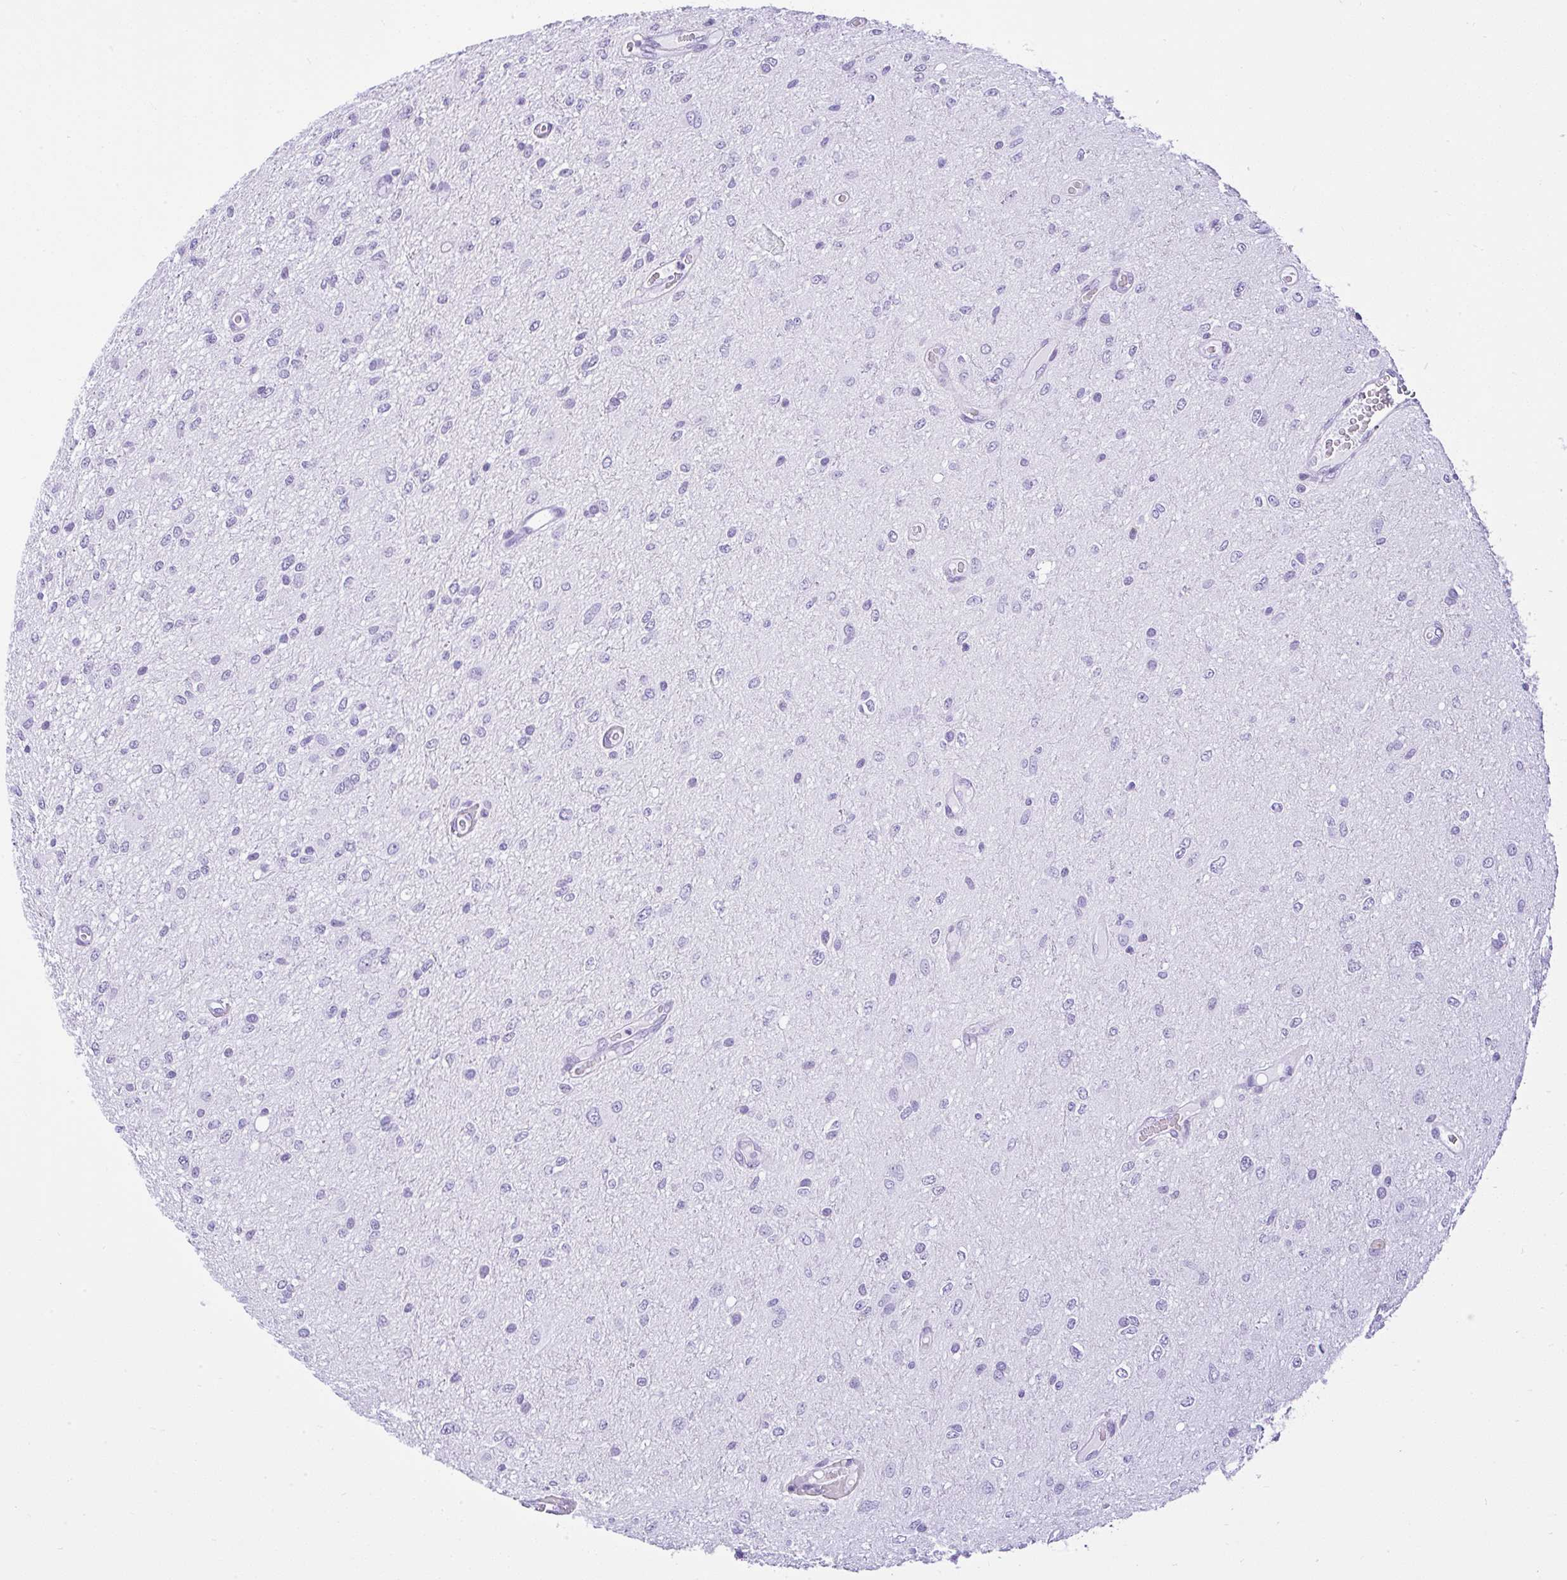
{"staining": {"intensity": "negative", "quantity": "none", "location": "none"}, "tissue": "glioma", "cell_type": "Tumor cells", "image_type": "cancer", "snomed": [{"axis": "morphology", "description": "Glioma, malignant, Low grade"}, {"axis": "topography", "description": "Cerebellum"}], "caption": "This is an IHC image of human glioma. There is no positivity in tumor cells.", "gene": "KRT27", "patient": {"sex": "female", "age": 5}}